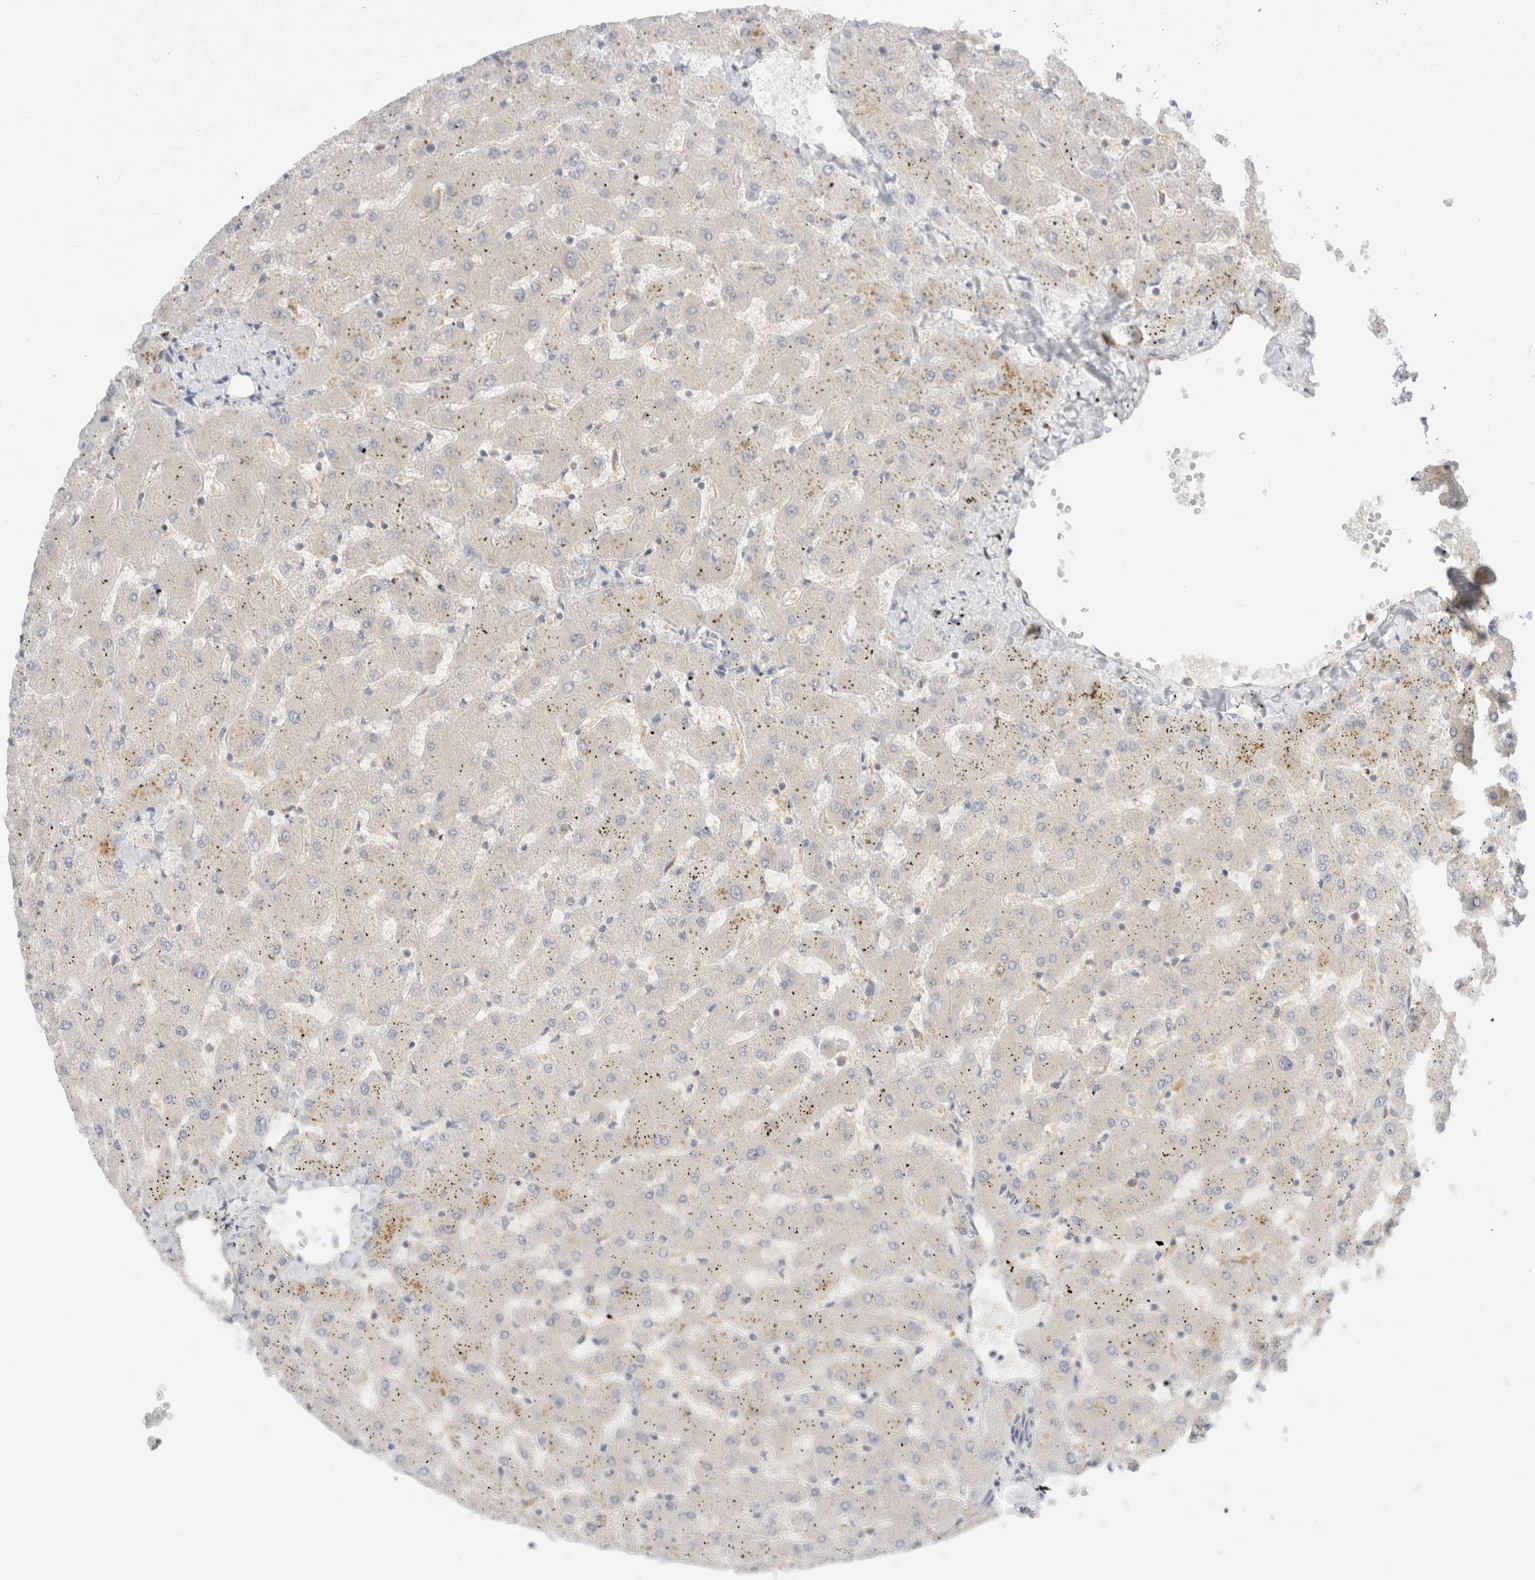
{"staining": {"intensity": "negative", "quantity": "none", "location": "none"}, "tissue": "liver", "cell_type": "Cholangiocytes", "image_type": "normal", "snomed": [{"axis": "morphology", "description": "Normal tissue, NOS"}, {"axis": "topography", "description": "Liver"}], "caption": "The immunohistochemistry (IHC) photomicrograph has no significant staining in cholangiocytes of liver. Brightfield microscopy of IHC stained with DAB (brown) and hematoxylin (blue), captured at high magnification.", "gene": "EFCAB13", "patient": {"sex": "female", "age": 63}}